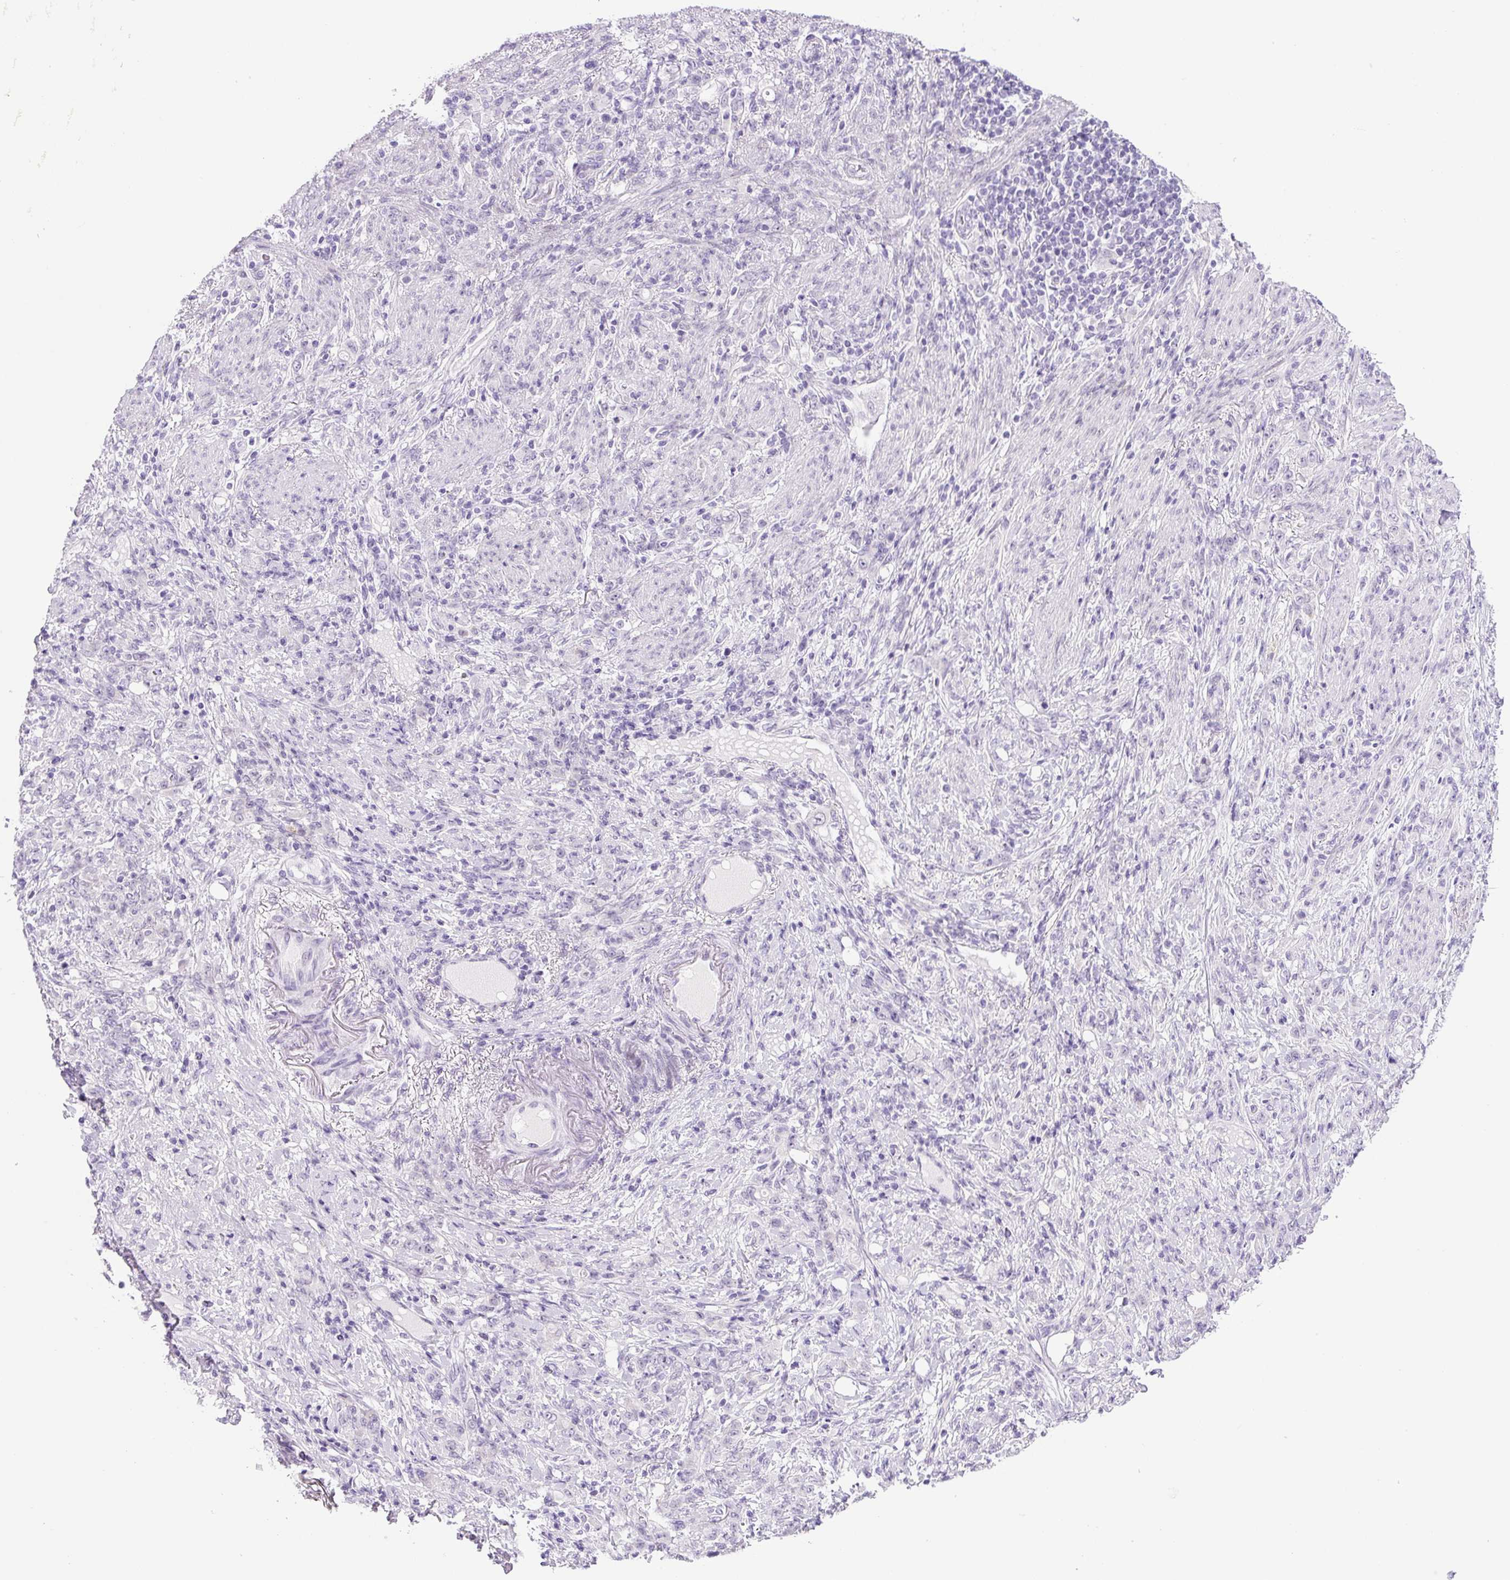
{"staining": {"intensity": "negative", "quantity": "none", "location": "none"}, "tissue": "stomach cancer", "cell_type": "Tumor cells", "image_type": "cancer", "snomed": [{"axis": "morphology", "description": "Normal tissue, NOS"}, {"axis": "morphology", "description": "Adenocarcinoma, NOS"}, {"axis": "topography", "description": "Stomach"}], "caption": "Immunohistochemistry (IHC) photomicrograph of human adenocarcinoma (stomach) stained for a protein (brown), which reveals no positivity in tumor cells.", "gene": "RHBDD2", "patient": {"sex": "female", "age": 79}}